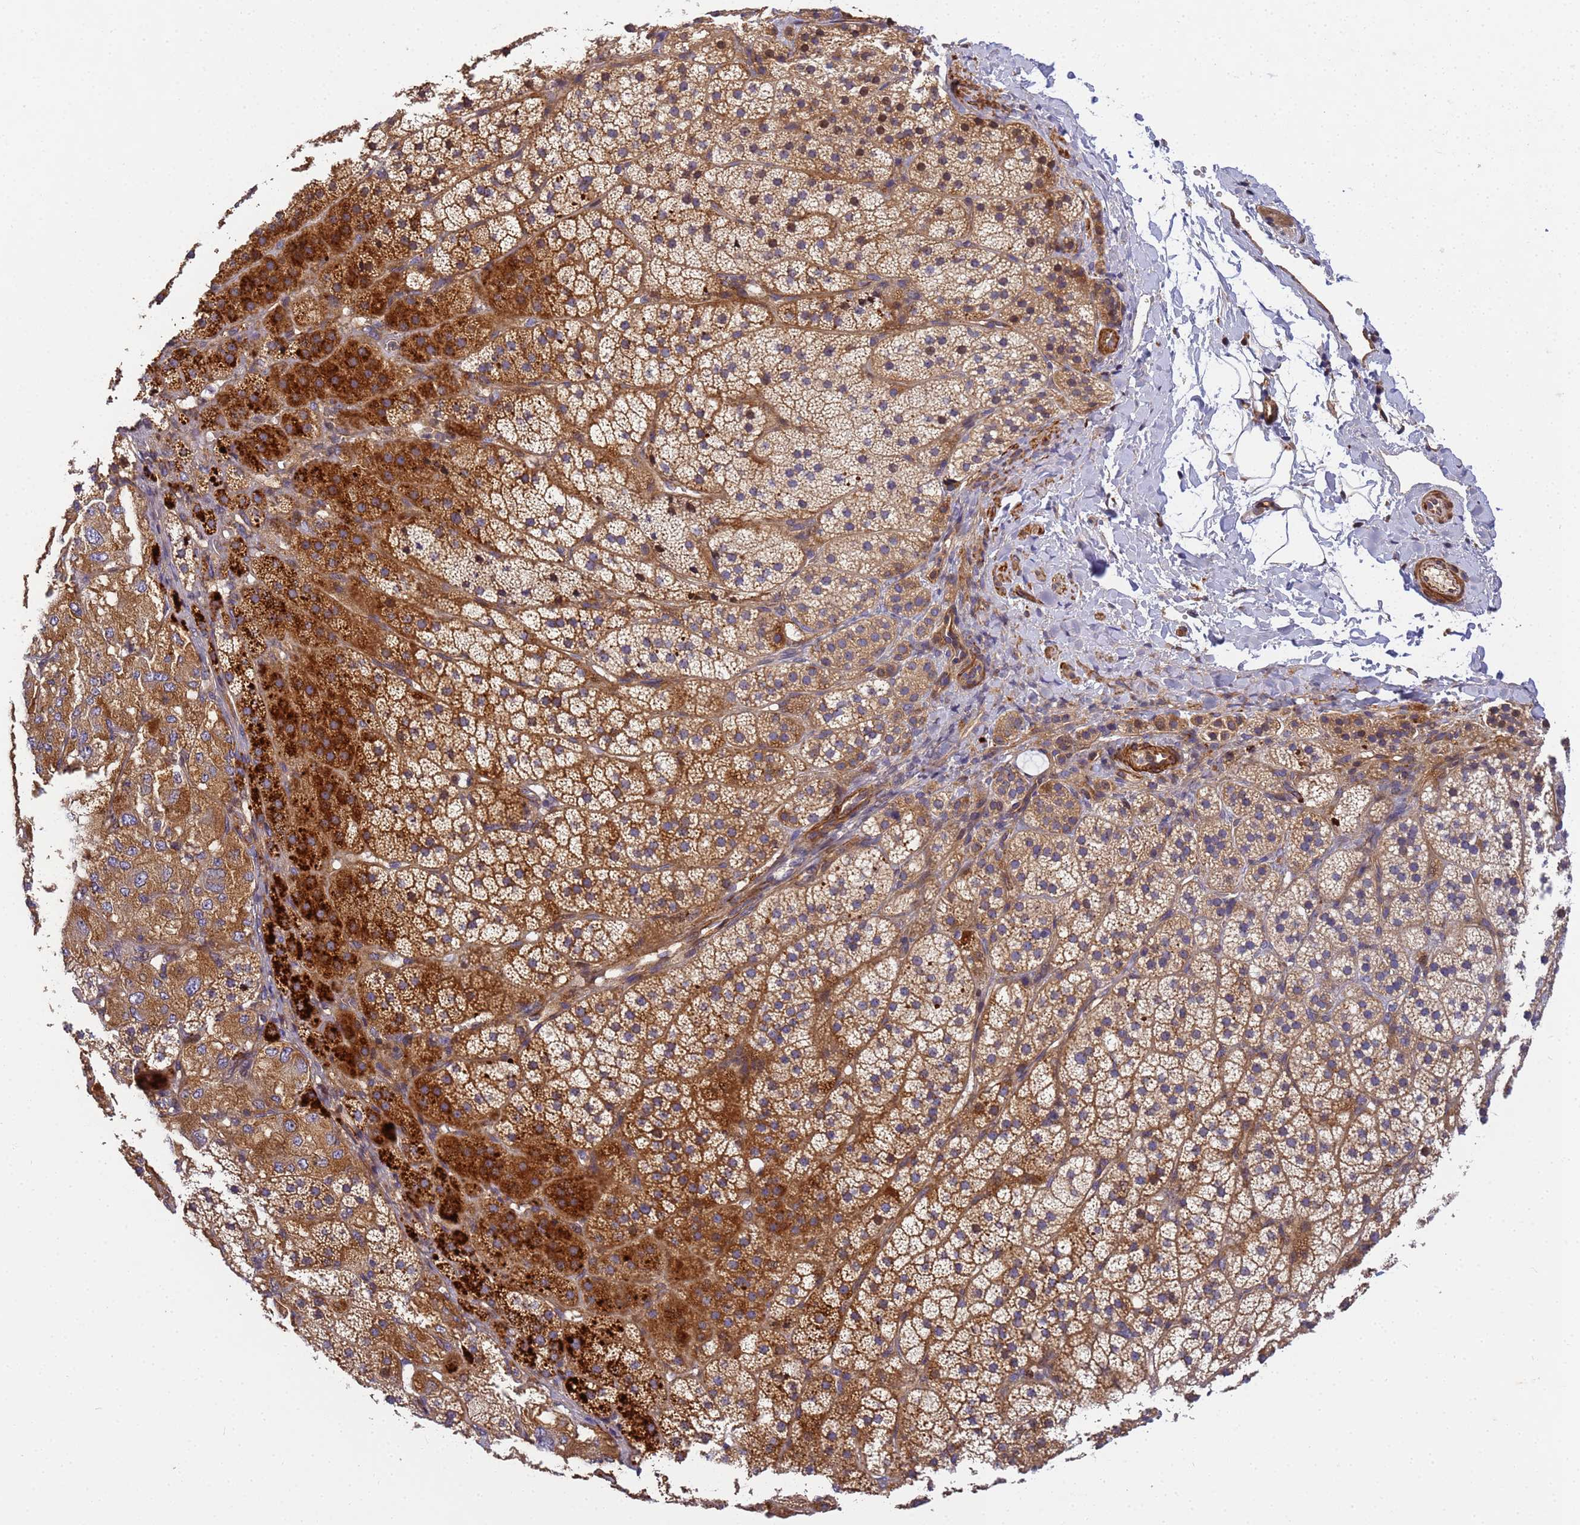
{"staining": {"intensity": "strong", "quantity": "25%-75%", "location": "cytoplasmic/membranous"}, "tissue": "adrenal gland", "cell_type": "Glandular cells", "image_type": "normal", "snomed": [{"axis": "morphology", "description": "Normal tissue, NOS"}, {"axis": "topography", "description": "Adrenal gland"}], "caption": "Protein staining by immunohistochemistry reveals strong cytoplasmic/membranous positivity in approximately 25%-75% of glandular cells in unremarkable adrenal gland.", "gene": "RALGAPA2", "patient": {"sex": "female", "age": 44}}